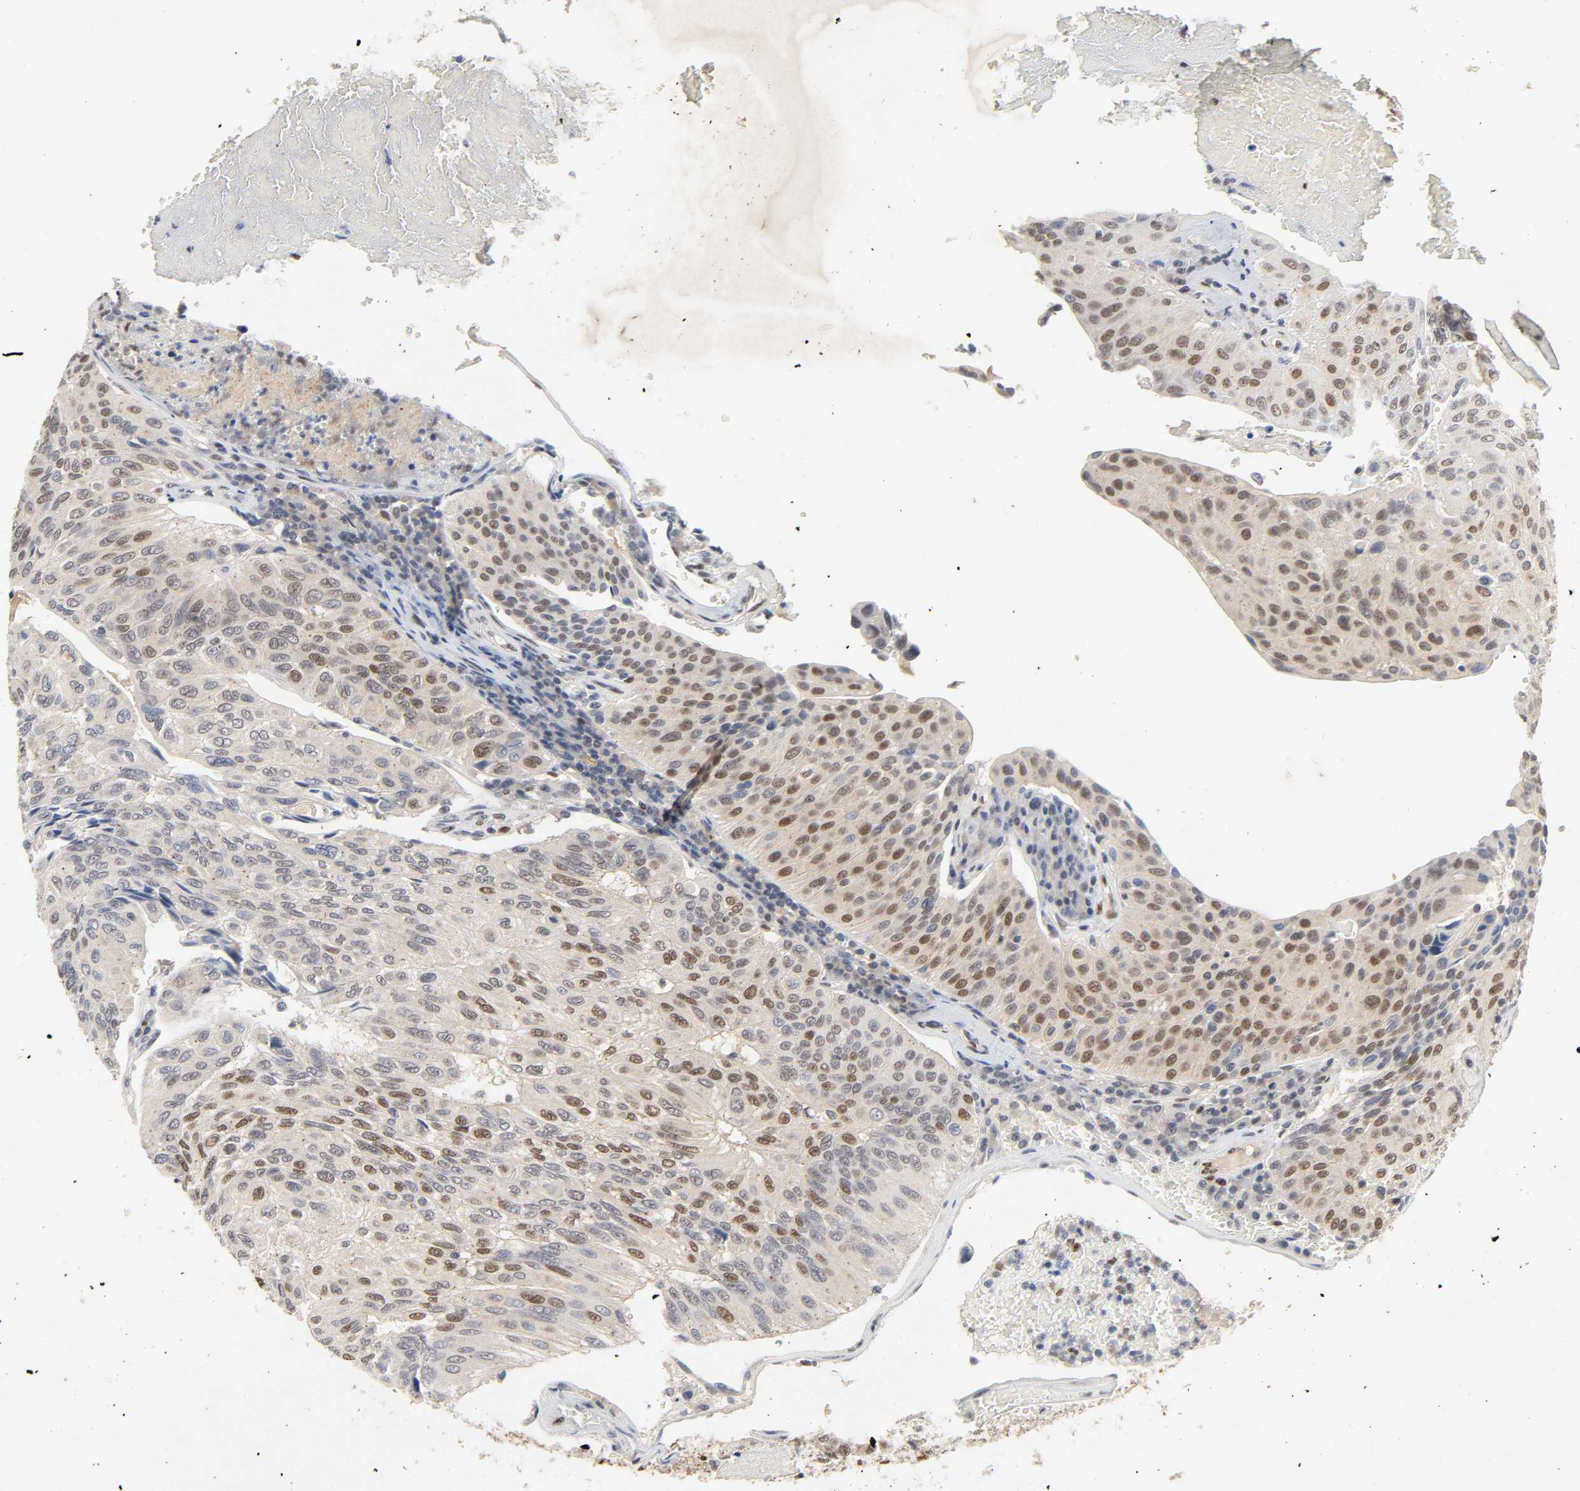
{"staining": {"intensity": "moderate", "quantity": ">75%", "location": "nuclear"}, "tissue": "urothelial cancer", "cell_type": "Tumor cells", "image_type": "cancer", "snomed": [{"axis": "morphology", "description": "Urothelial carcinoma, High grade"}, {"axis": "topography", "description": "Urinary bladder"}], "caption": "Urothelial cancer stained for a protein demonstrates moderate nuclear positivity in tumor cells.", "gene": "NCOA6", "patient": {"sex": "male", "age": 66}}